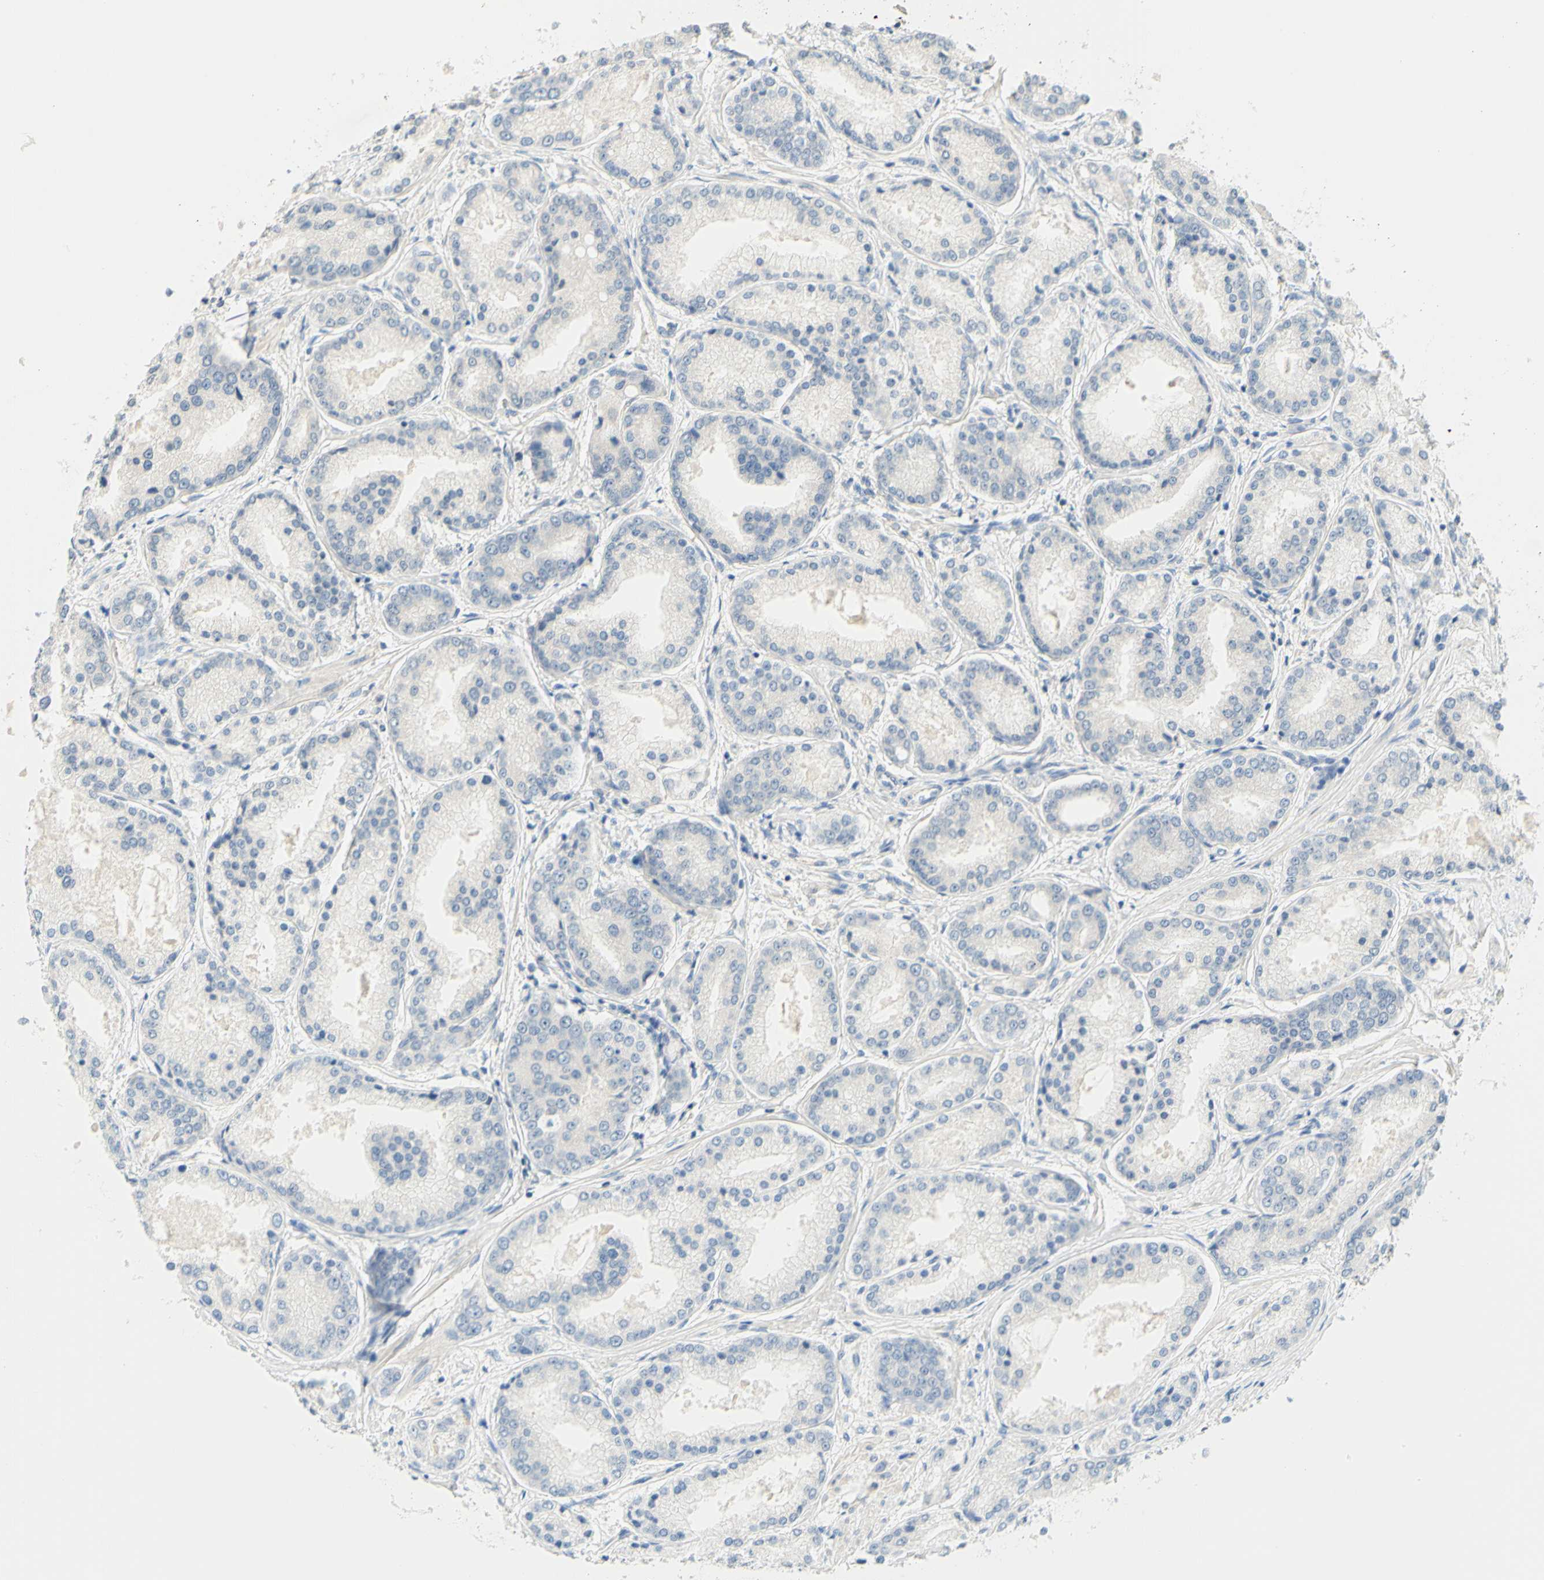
{"staining": {"intensity": "negative", "quantity": "none", "location": "none"}, "tissue": "prostate cancer", "cell_type": "Tumor cells", "image_type": "cancer", "snomed": [{"axis": "morphology", "description": "Adenocarcinoma, High grade"}, {"axis": "topography", "description": "Prostate"}], "caption": "DAB immunohistochemical staining of human adenocarcinoma (high-grade) (prostate) displays no significant expression in tumor cells. (DAB (3,3'-diaminobenzidine) immunohistochemistry visualized using brightfield microscopy, high magnification).", "gene": "MAG", "patient": {"sex": "male", "age": 59}}